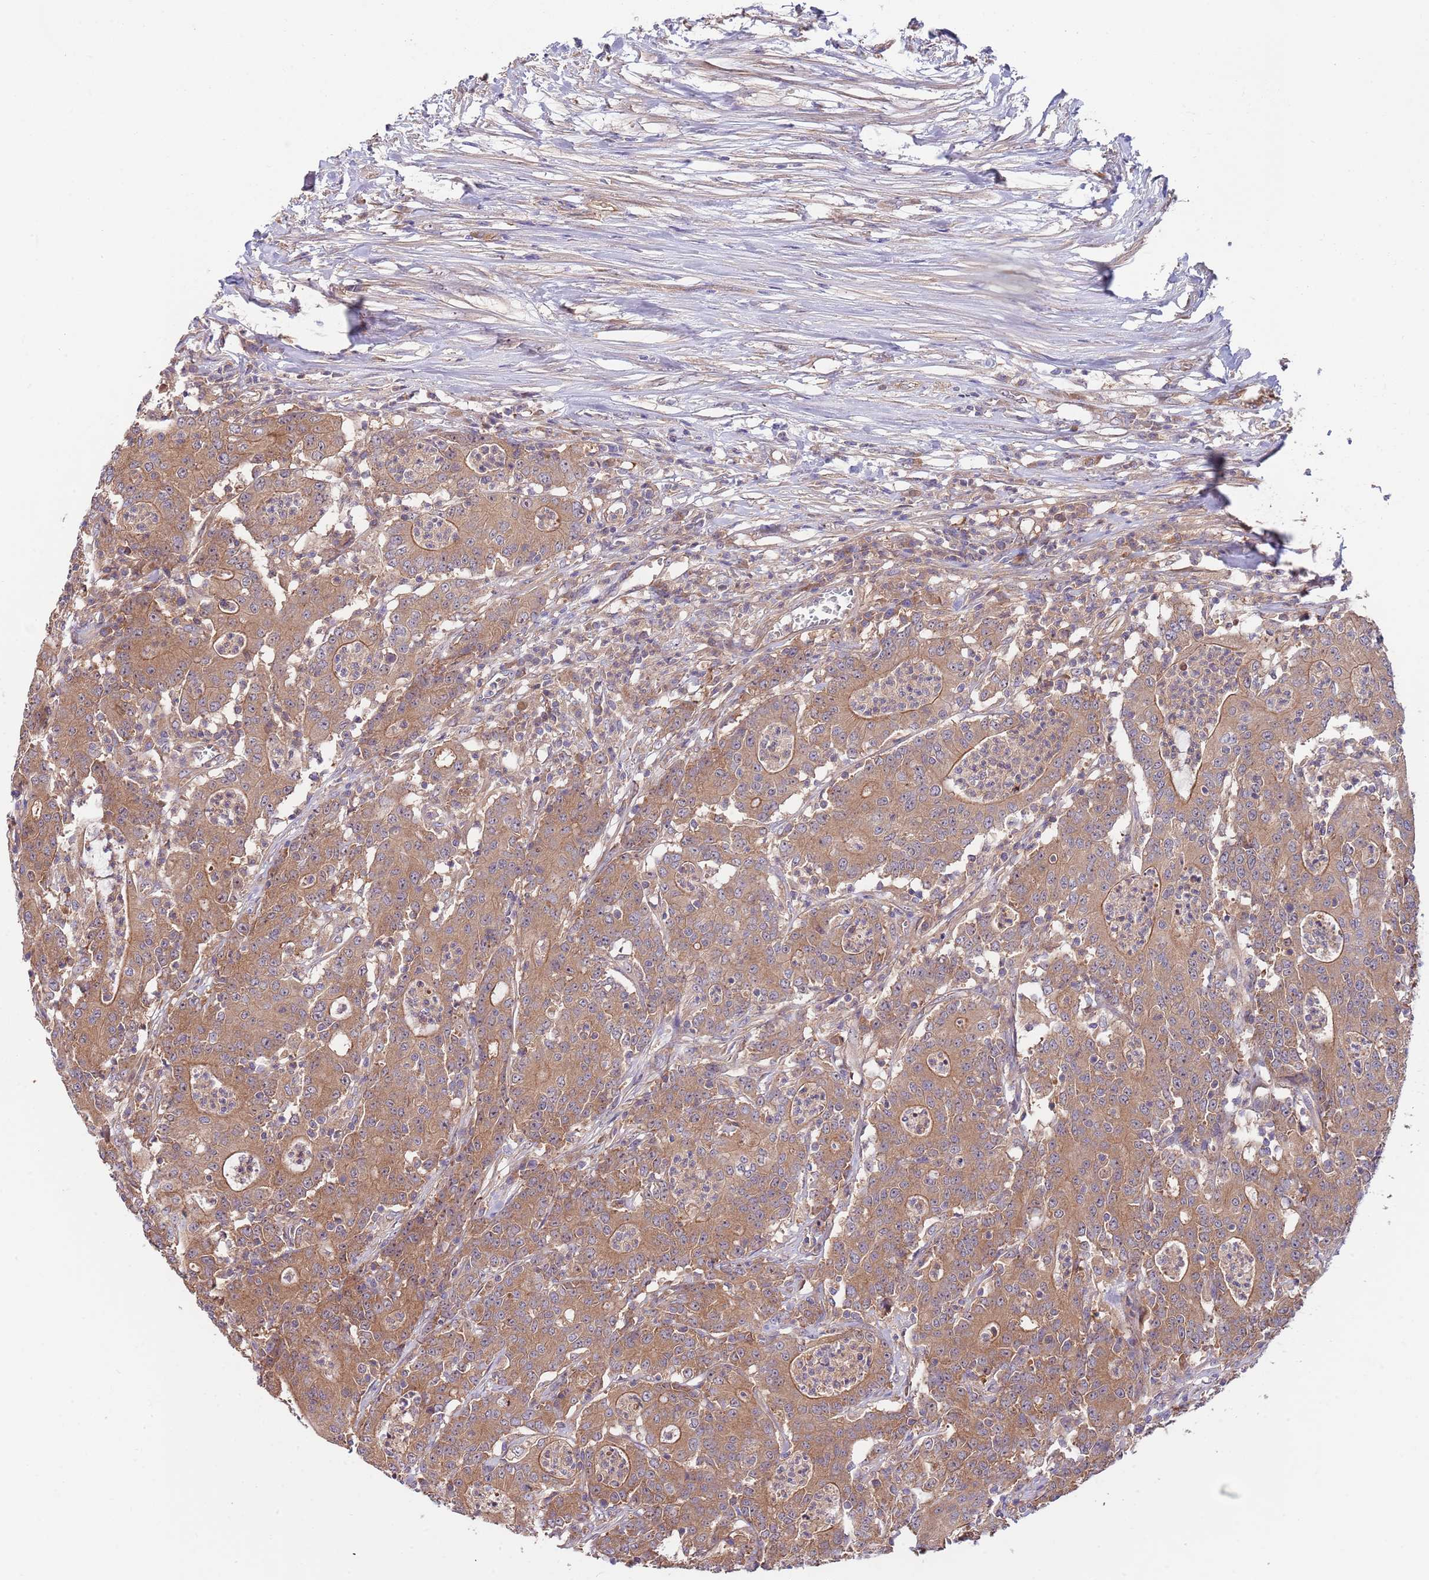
{"staining": {"intensity": "moderate", "quantity": ">75%", "location": "cytoplasmic/membranous"}, "tissue": "colorectal cancer", "cell_type": "Tumor cells", "image_type": "cancer", "snomed": [{"axis": "morphology", "description": "Adenocarcinoma, NOS"}, {"axis": "topography", "description": "Colon"}], "caption": "Immunohistochemical staining of adenocarcinoma (colorectal) demonstrates medium levels of moderate cytoplasmic/membranous positivity in approximately >75% of tumor cells. (brown staining indicates protein expression, while blue staining denotes nuclei).", "gene": "EIF3F", "patient": {"sex": "male", "age": 83}}